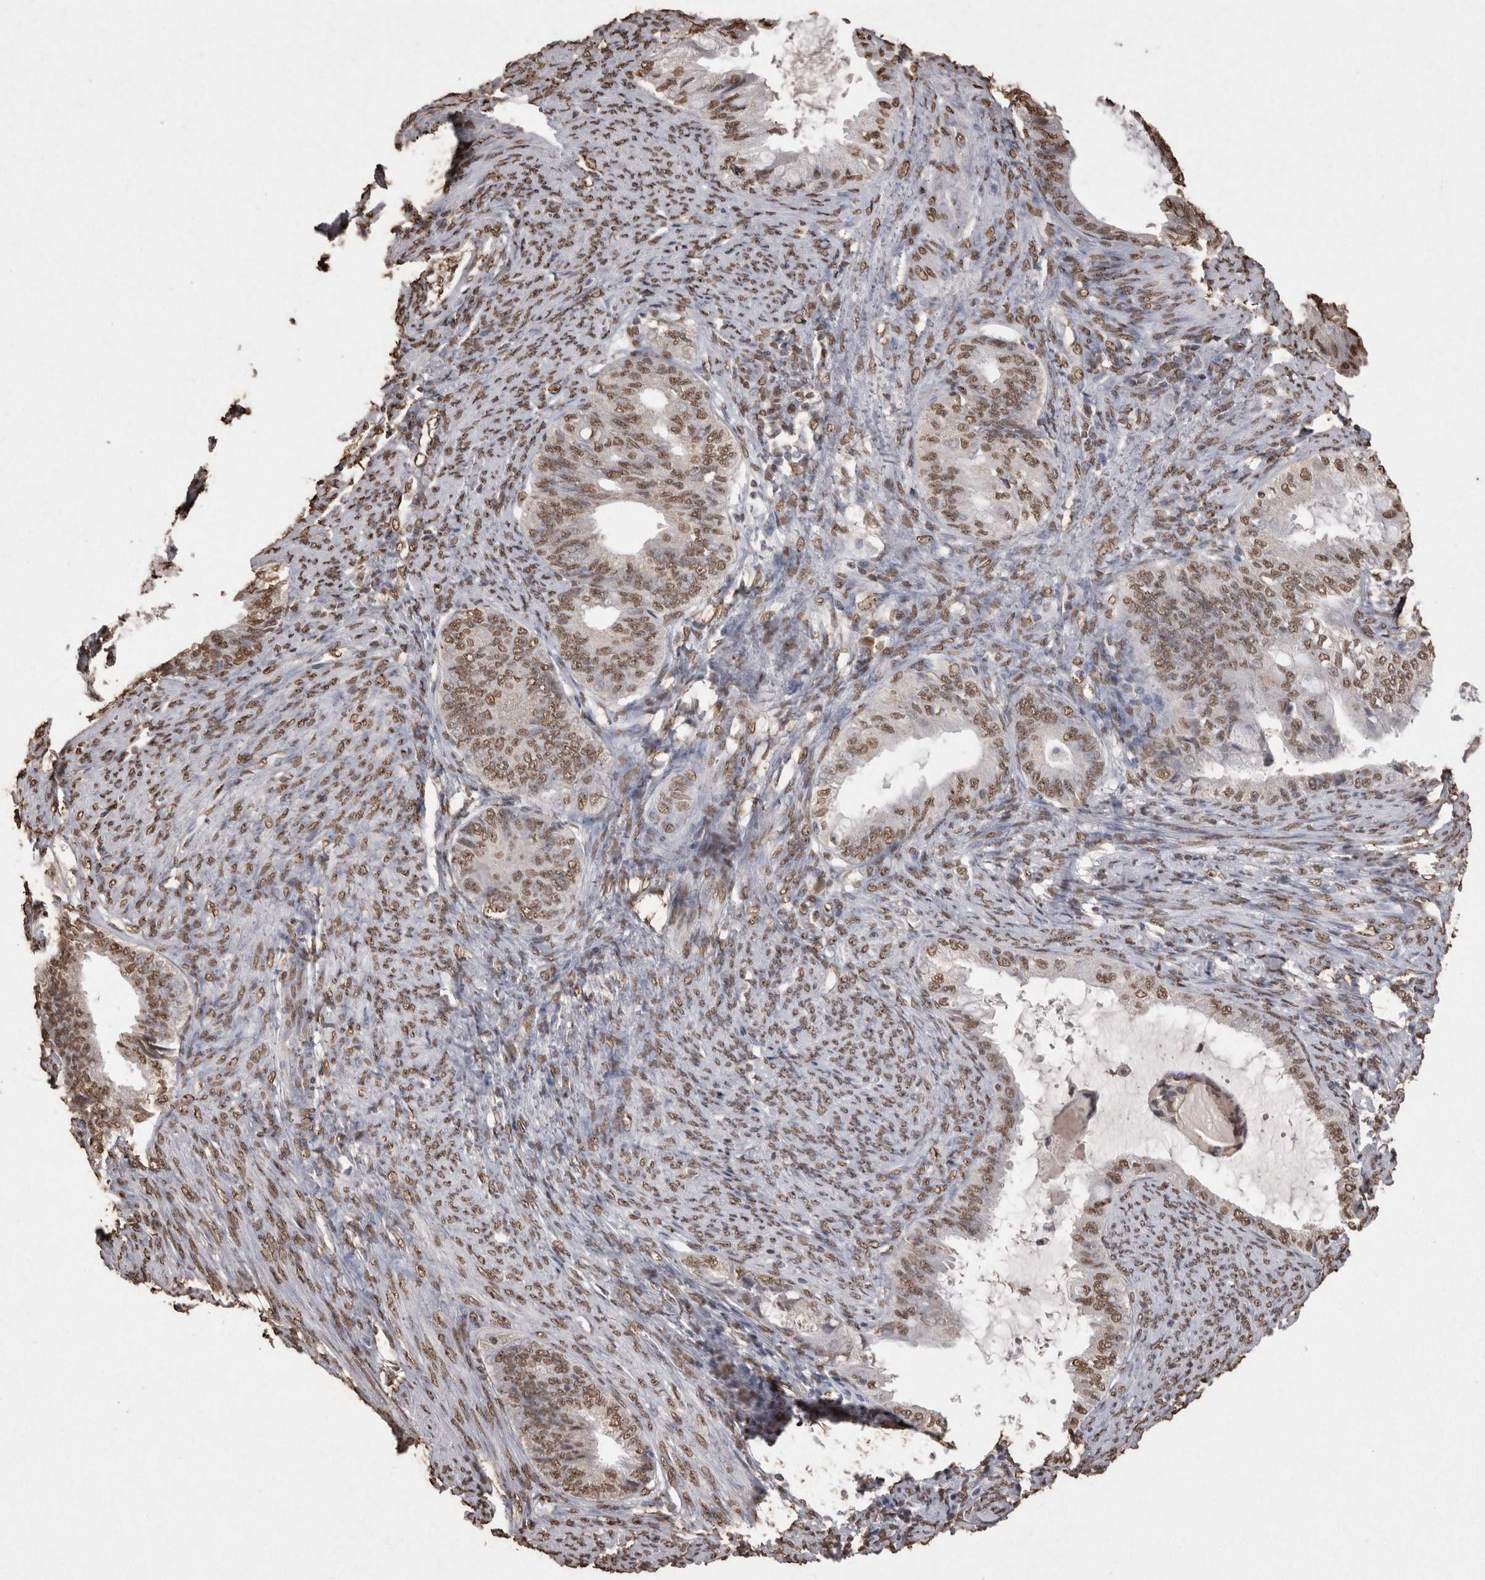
{"staining": {"intensity": "moderate", "quantity": ">75%", "location": "nuclear"}, "tissue": "endometrial cancer", "cell_type": "Tumor cells", "image_type": "cancer", "snomed": [{"axis": "morphology", "description": "Adenocarcinoma, NOS"}, {"axis": "topography", "description": "Endometrium"}], "caption": "Tumor cells demonstrate medium levels of moderate nuclear expression in approximately >75% of cells in human endometrial adenocarcinoma. (Stains: DAB in brown, nuclei in blue, Microscopy: brightfield microscopy at high magnification).", "gene": "POU5F1", "patient": {"sex": "female", "age": 86}}